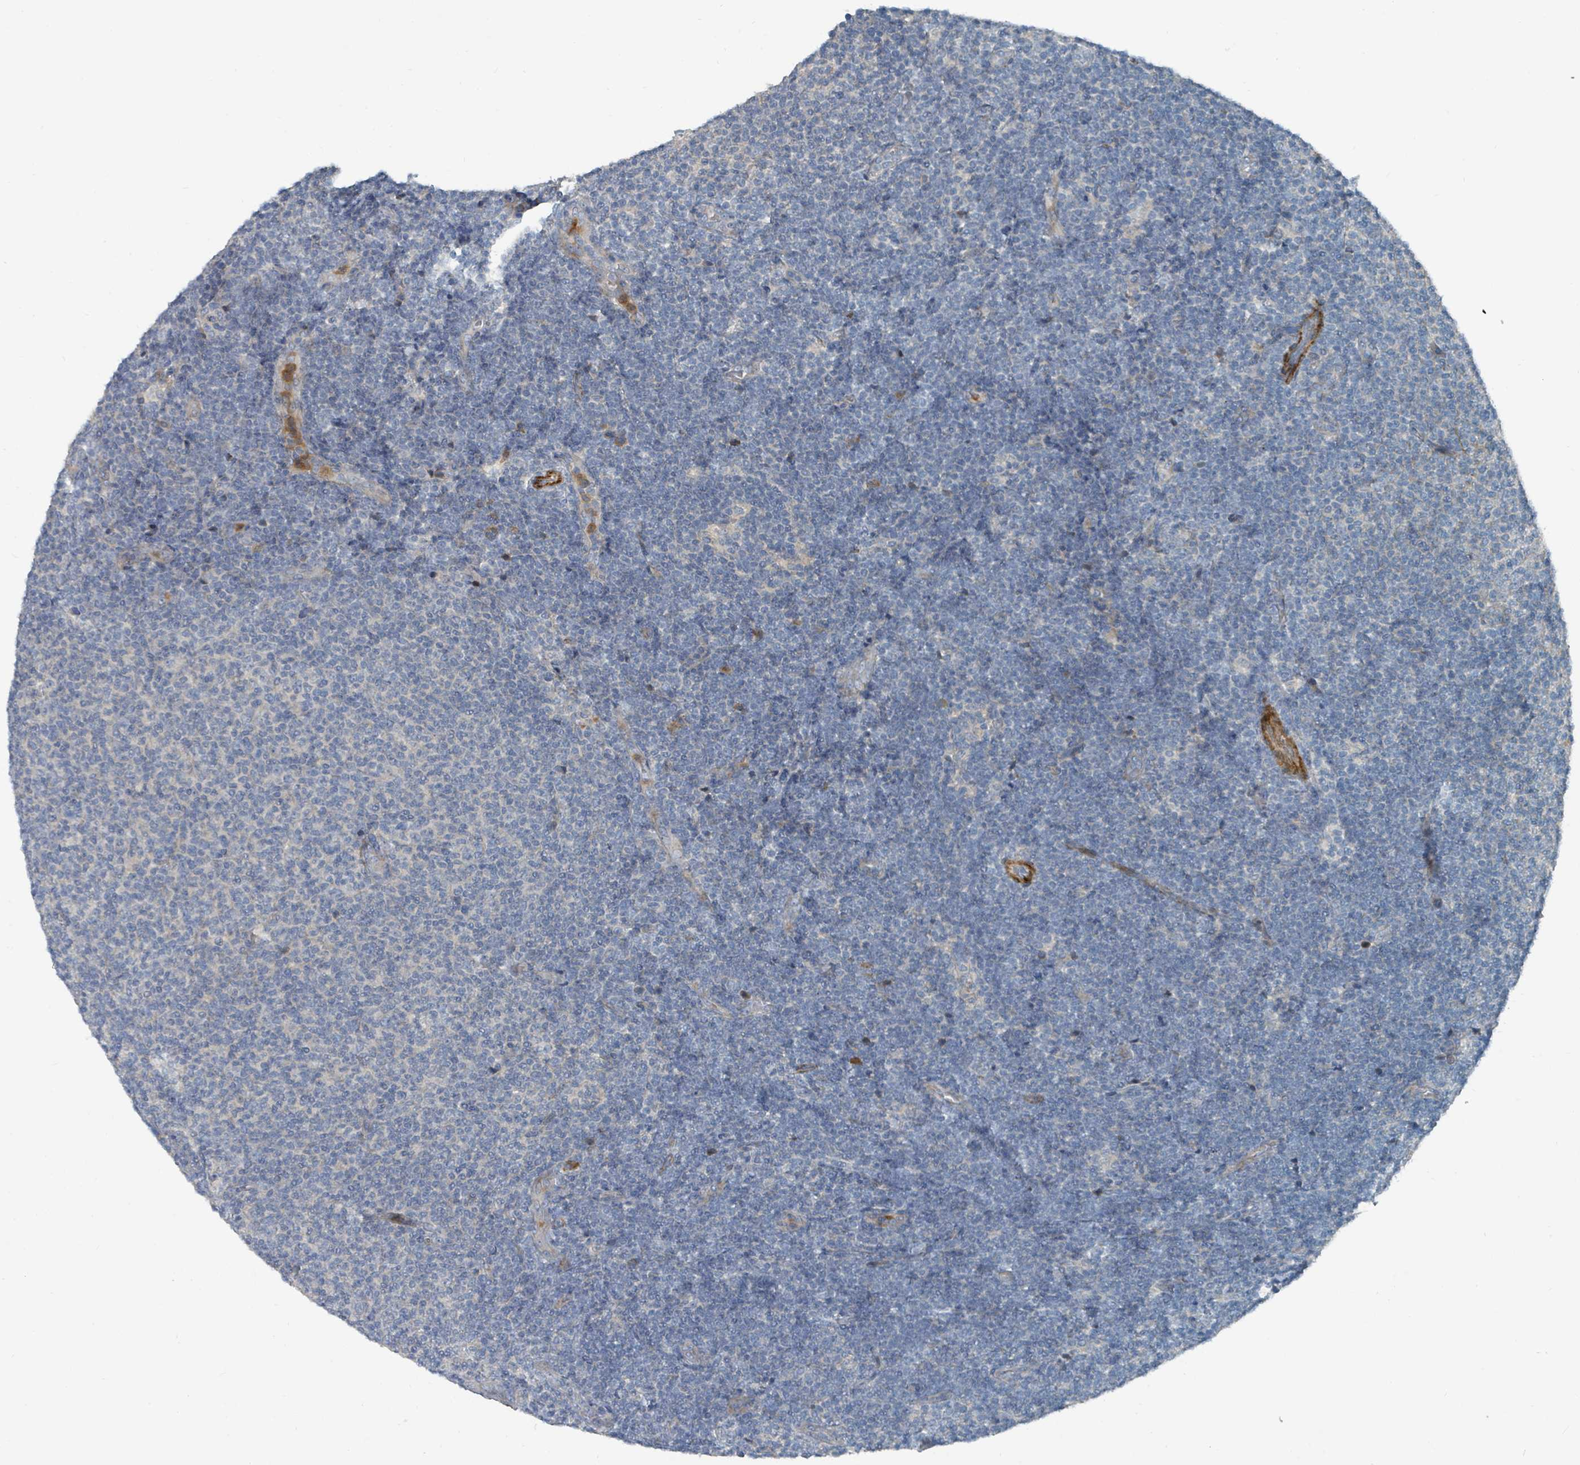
{"staining": {"intensity": "negative", "quantity": "none", "location": "none"}, "tissue": "lymphoma", "cell_type": "Tumor cells", "image_type": "cancer", "snomed": [{"axis": "morphology", "description": "Malignant lymphoma, non-Hodgkin's type, Low grade"}, {"axis": "topography", "description": "Lymph node"}], "caption": "Human lymphoma stained for a protein using IHC exhibits no positivity in tumor cells.", "gene": "SLC44A5", "patient": {"sex": "male", "age": 66}}